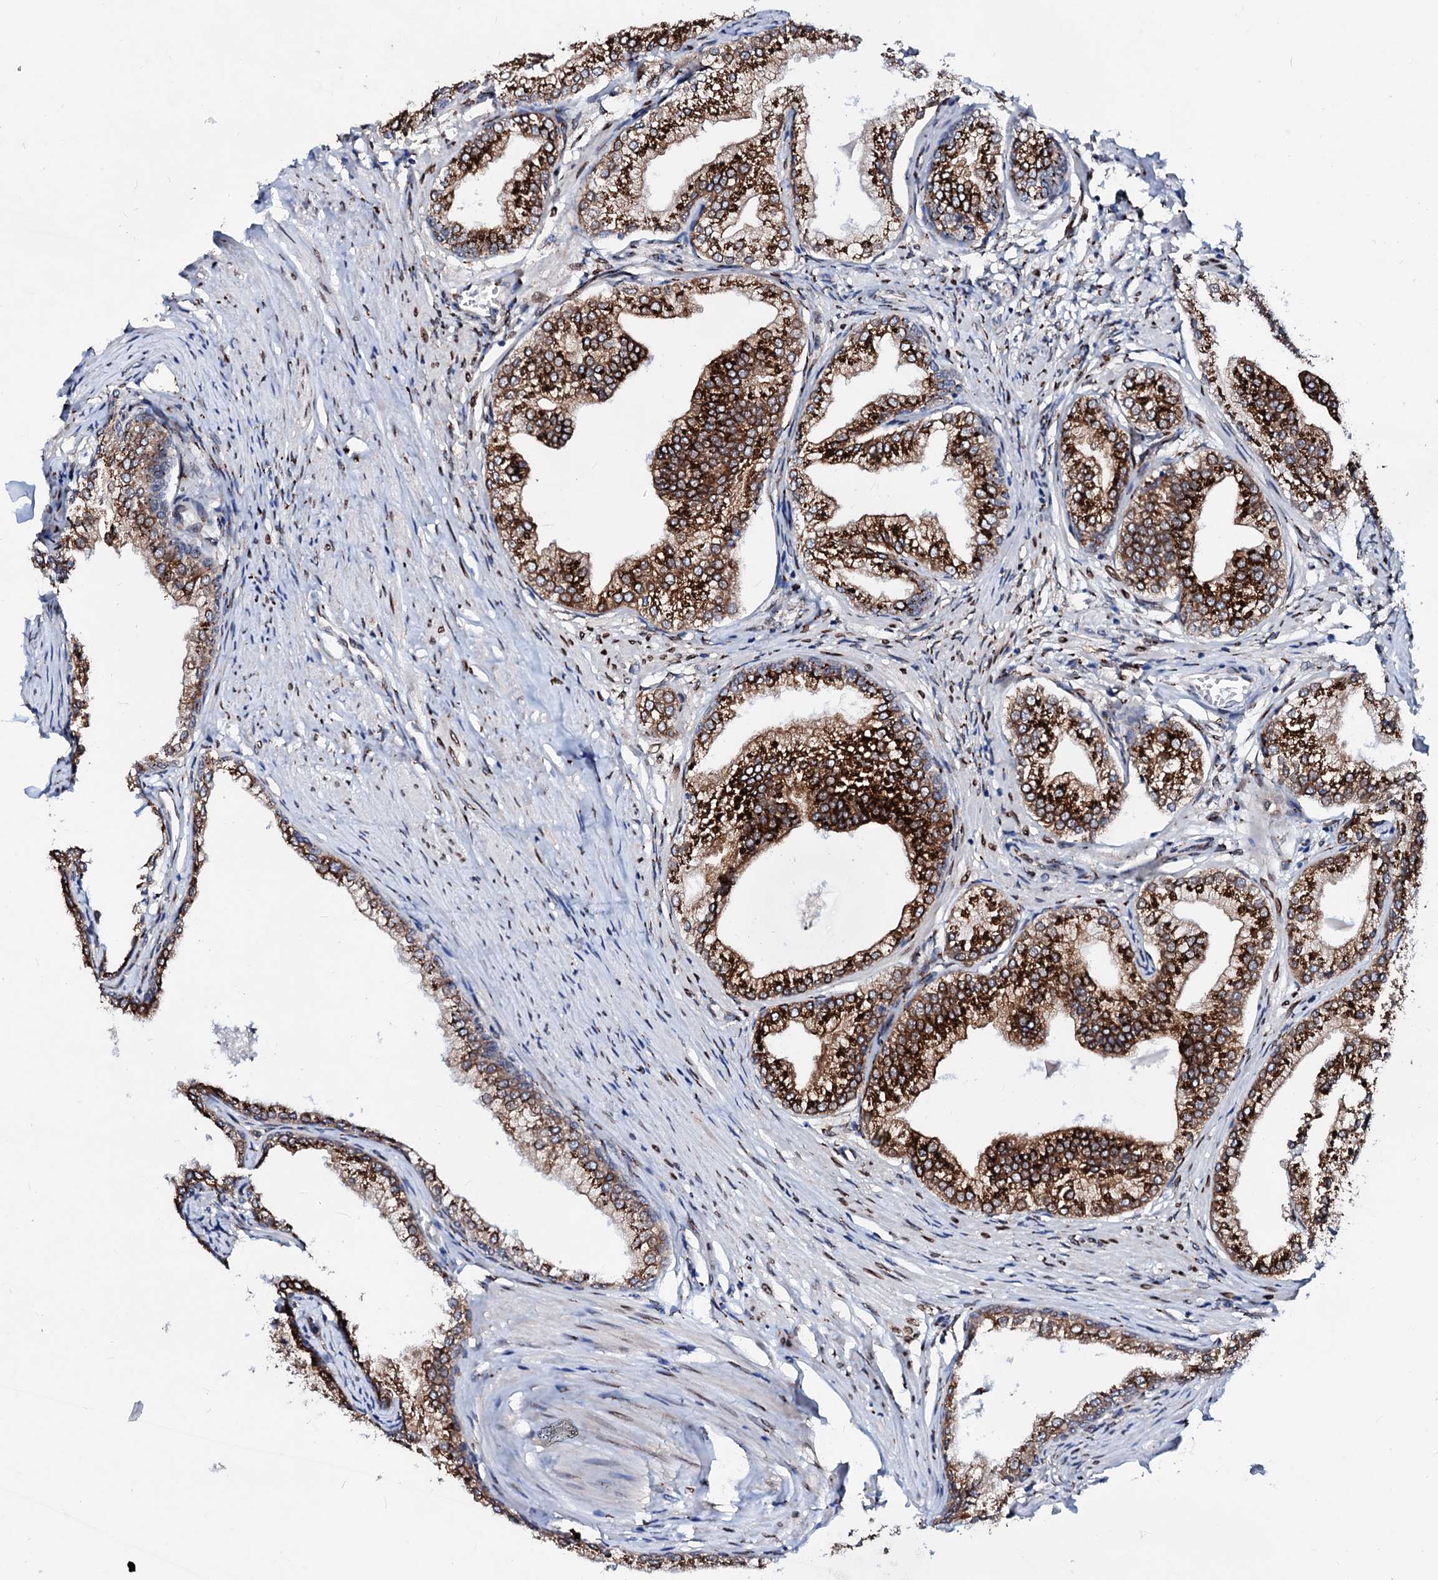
{"staining": {"intensity": "strong", "quantity": ">75%", "location": "cytoplasmic/membranous"}, "tissue": "prostate", "cell_type": "Glandular cells", "image_type": "normal", "snomed": [{"axis": "morphology", "description": "Normal tissue, NOS"}, {"axis": "morphology", "description": "Urothelial carcinoma, Low grade"}, {"axis": "topography", "description": "Urinary bladder"}, {"axis": "topography", "description": "Prostate"}], "caption": "Protein expression by immunohistochemistry (IHC) reveals strong cytoplasmic/membranous staining in approximately >75% of glandular cells in normal prostate.", "gene": "TMCO3", "patient": {"sex": "male", "age": 60}}